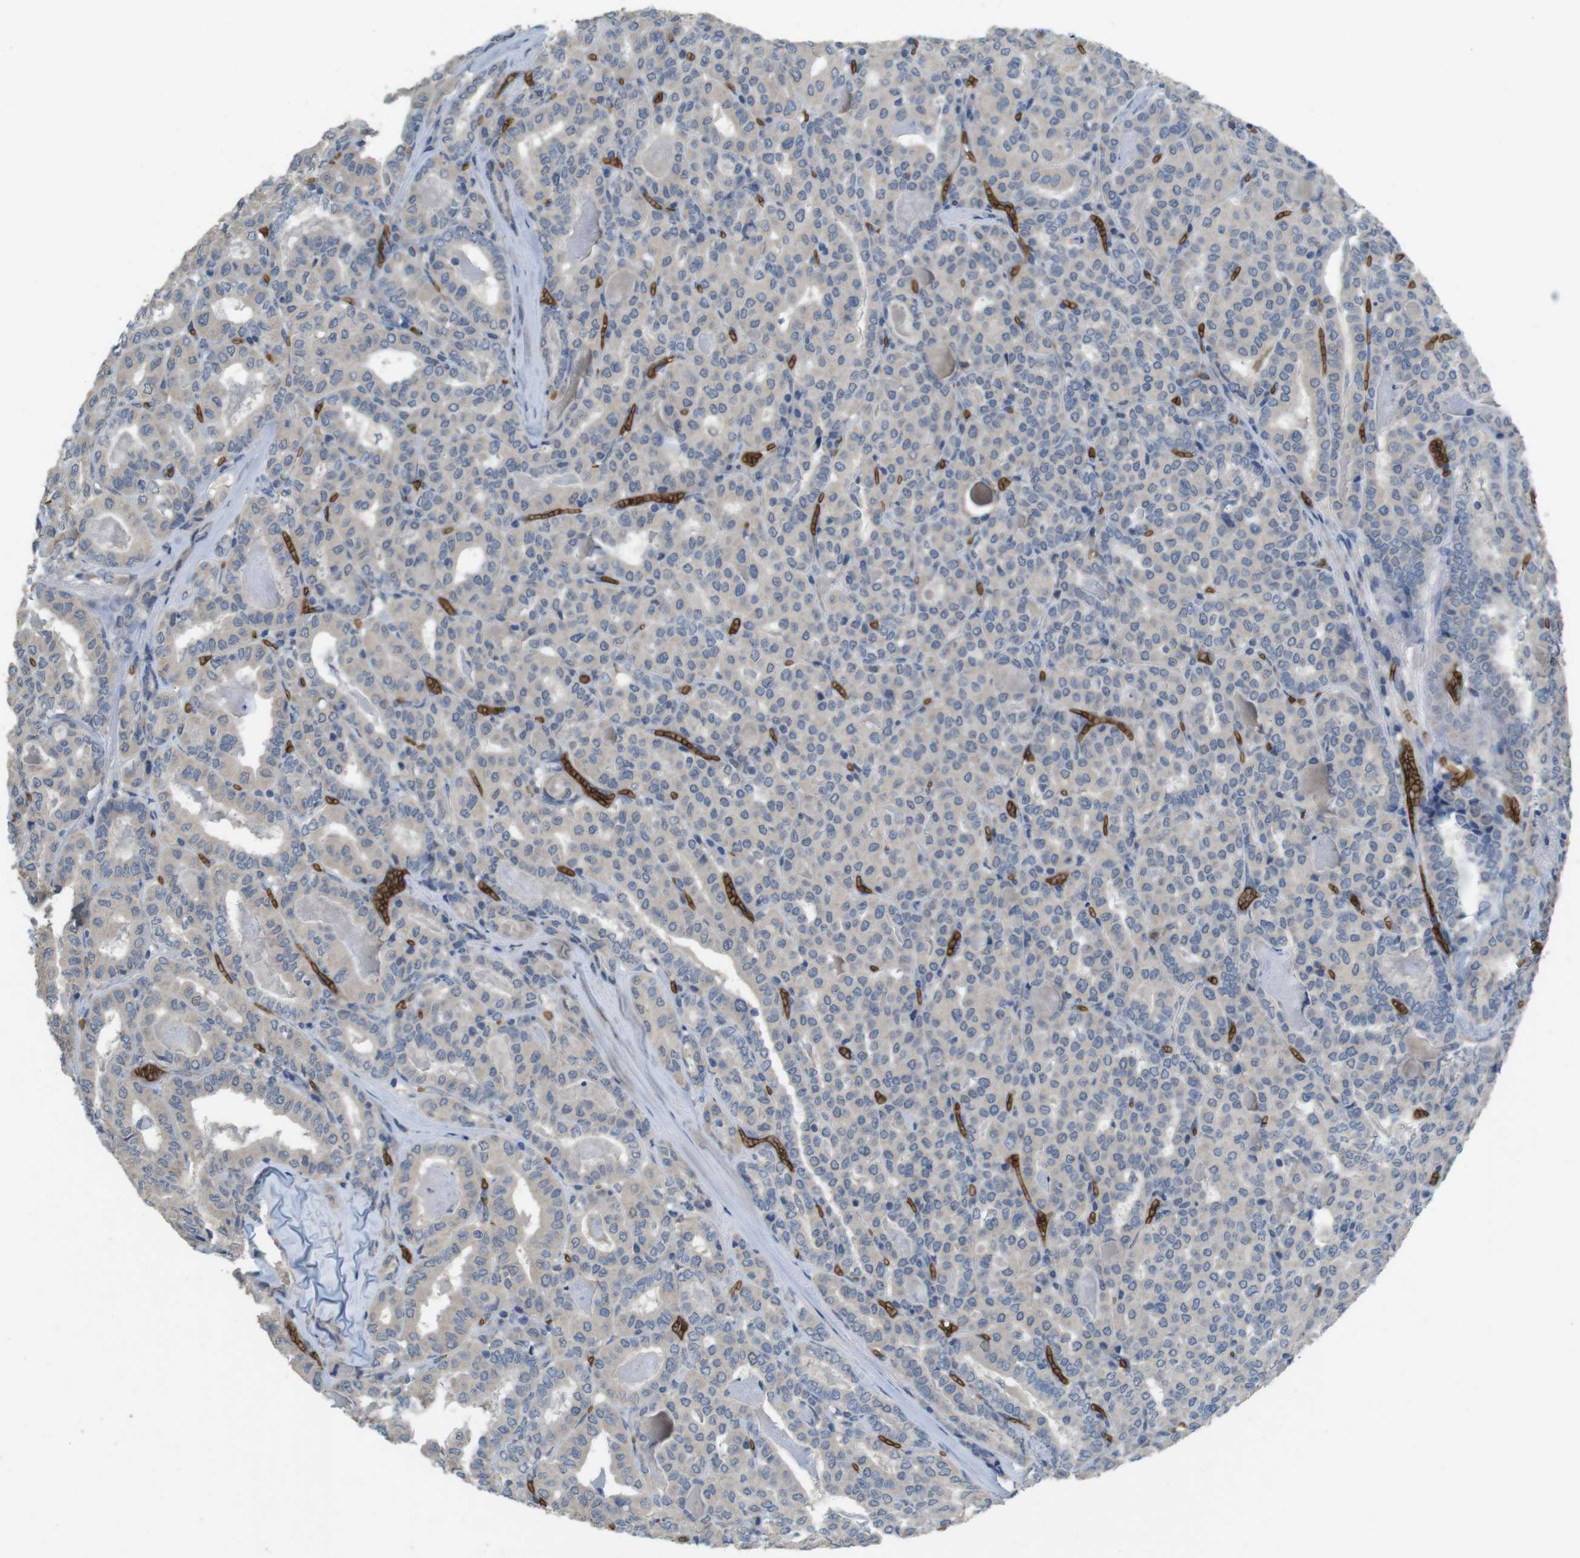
{"staining": {"intensity": "negative", "quantity": "none", "location": "none"}, "tissue": "thyroid cancer", "cell_type": "Tumor cells", "image_type": "cancer", "snomed": [{"axis": "morphology", "description": "Papillary adenocarcinoma, NOS"}, {"axis": "topography", "description": "Thyroid gland"}], "caption": "Immunohistochemistry image of papillary adenocarcinoma (thyroid) stained for a protein (brown), which displays no staining in tumor cells.", "gene": "GYPA", "patient": {"sex": "female", "age": 42}}